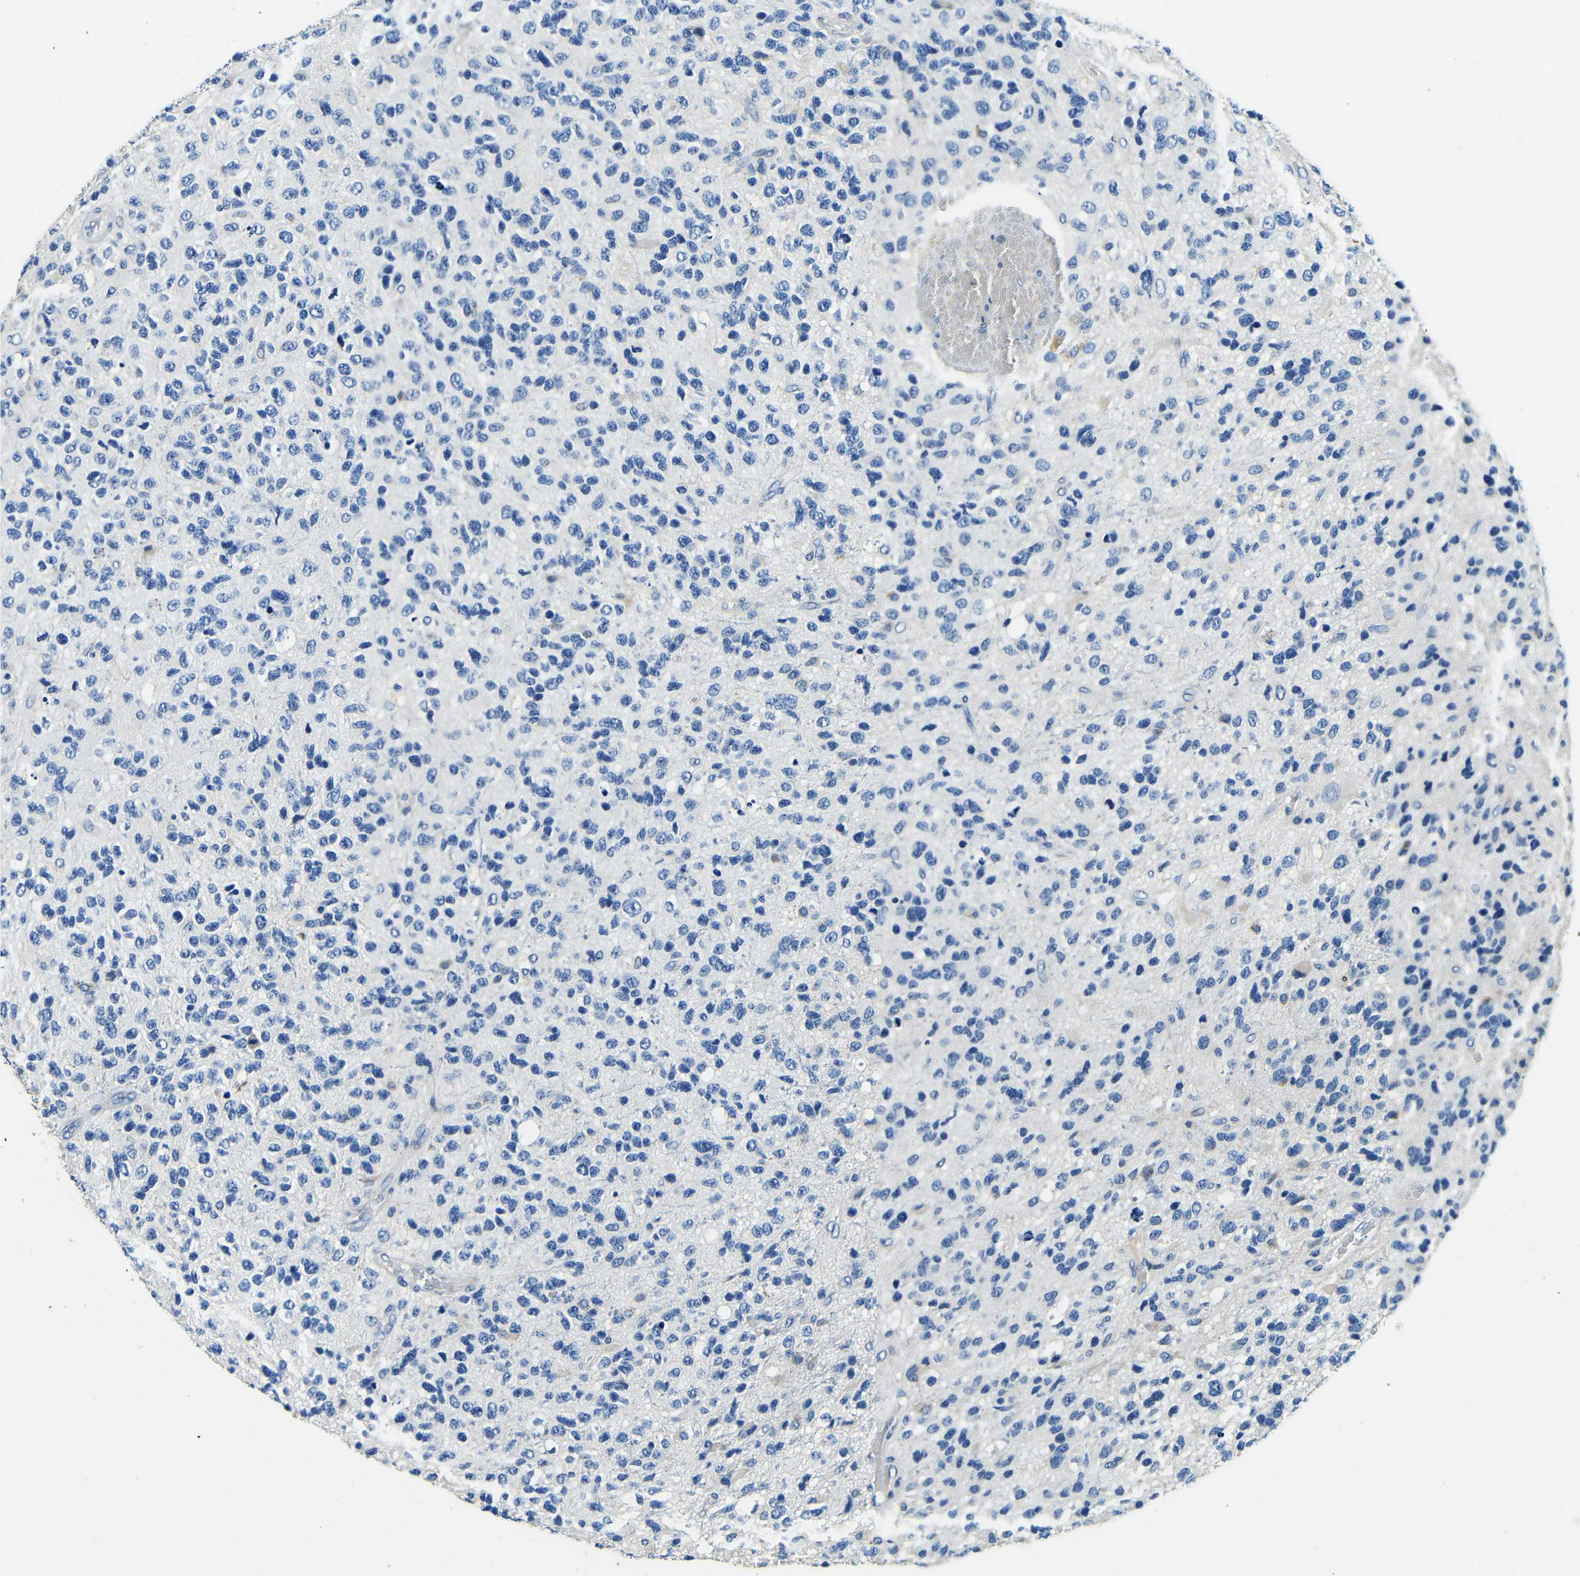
{"staining": {"intensity": "negative", "quantity": "none", "location": "none"}, "tissue": "glioma", "cell_type": "Tumor cells", "image_type": "cancer", "snomed": [{"axis": "morphology", "description": "Glioma, malignant, High grade"}, {"axis": "topography", "description": "Brain"}], "caption": "DAB (3,3'-diaminobenzidine) immunohistochemical staining of human glioma exhibits no significant positivity in tumor cells. (DAB (3,3'-diaminobenzidine) IHC visualized using brightfield microscopy, high magnification).", "gene": "FMO5", "patient": {"sex": "female", "age": 58}}